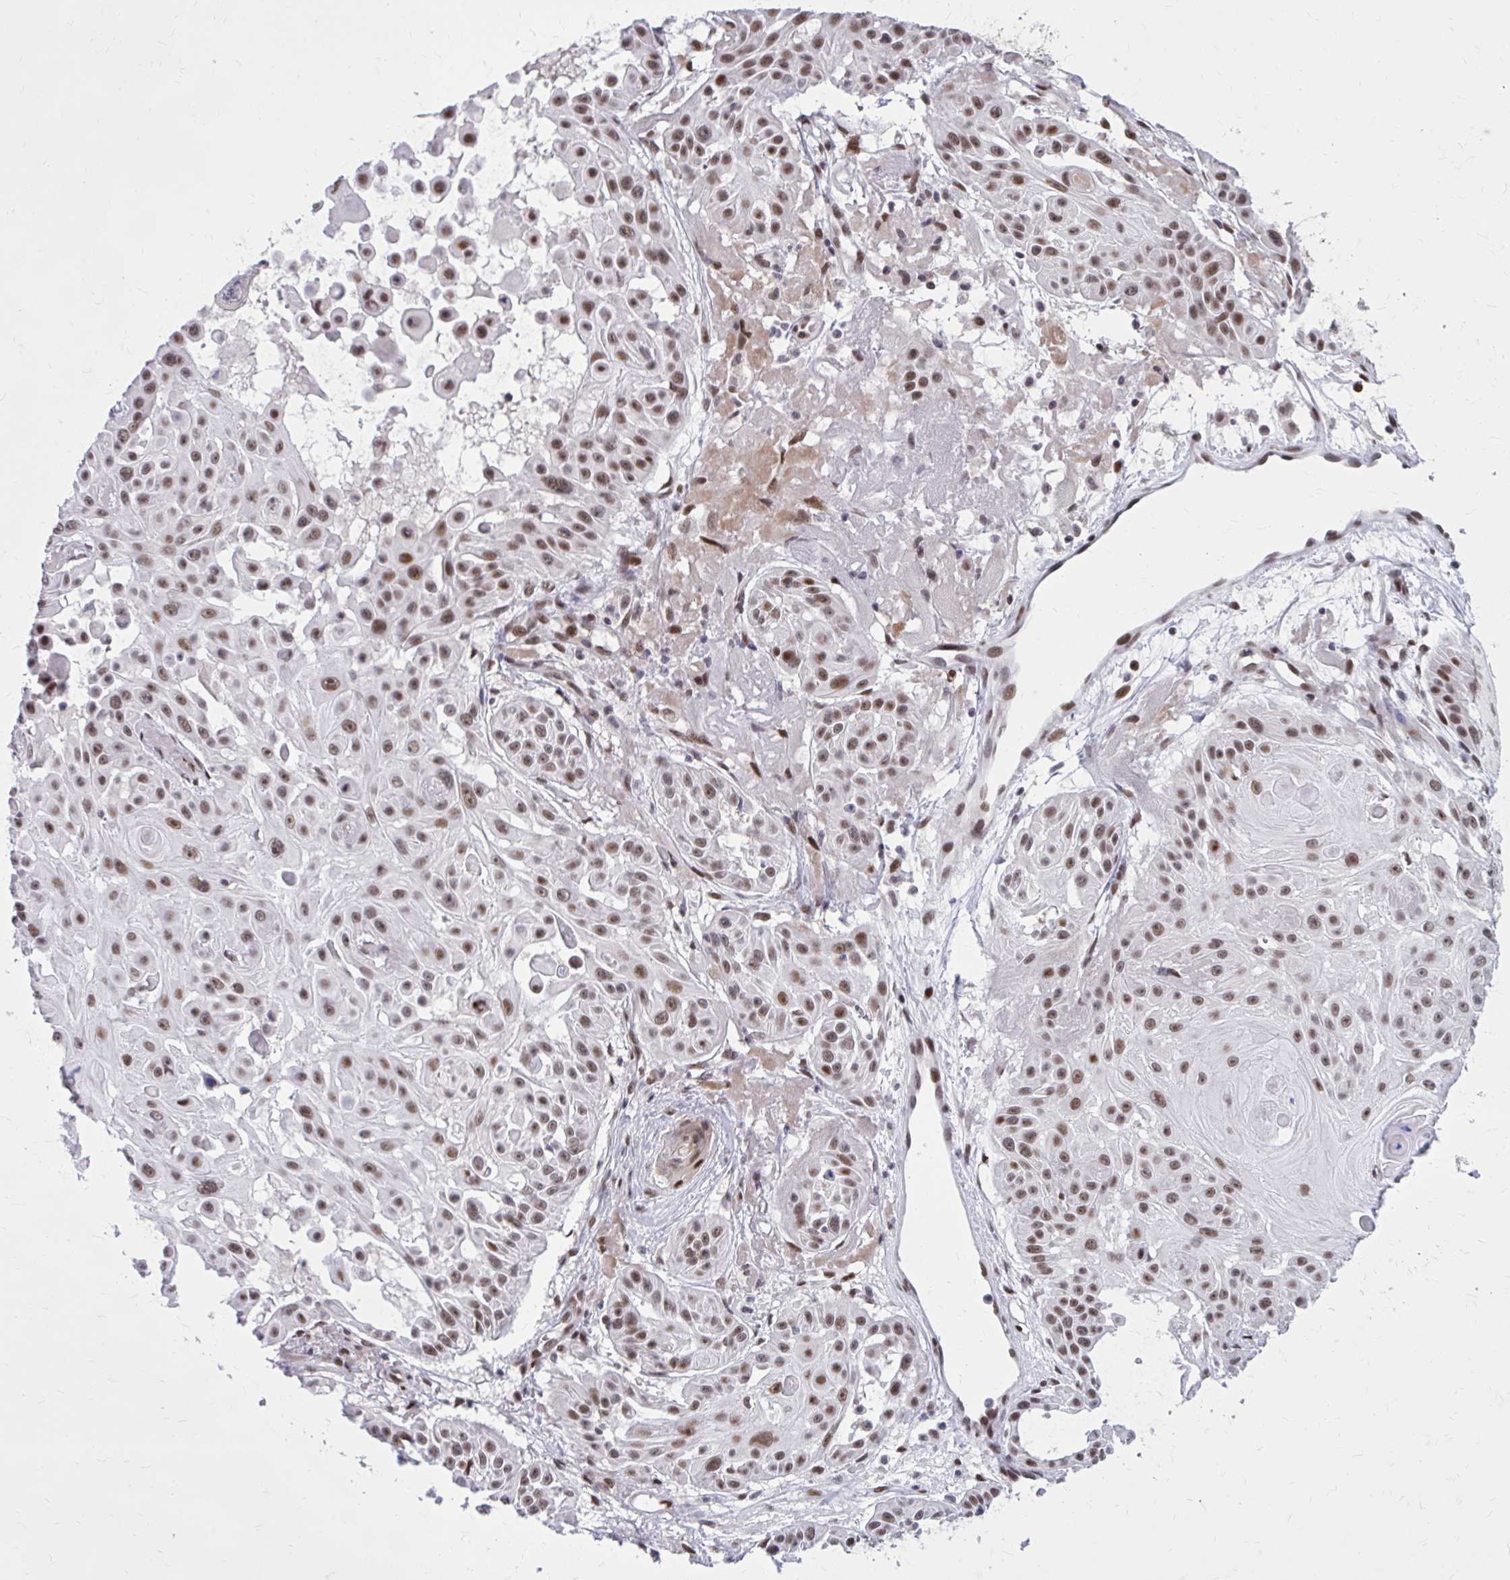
{"staining": {"intensity": "moderate", "quantity": ">75%", "location": "nuclear"}, "tissue": "skin cancer", "cell_type": "Tumor cells", "image_type": "cancer", "snomed": [{"axis": "morphology", "description": "Squamous cell carcinoma, NOS"}, {"axis": "topography", "description": "Skin"}], "caption": "Moderate nuclear expression for a protein is identified in about >75% of tumor cells of squamous cell carcinoma (skin) using immunohistochemistry (IHC).", "gene": "PSME4", "patient": {"sex": "male", "age": 91}}